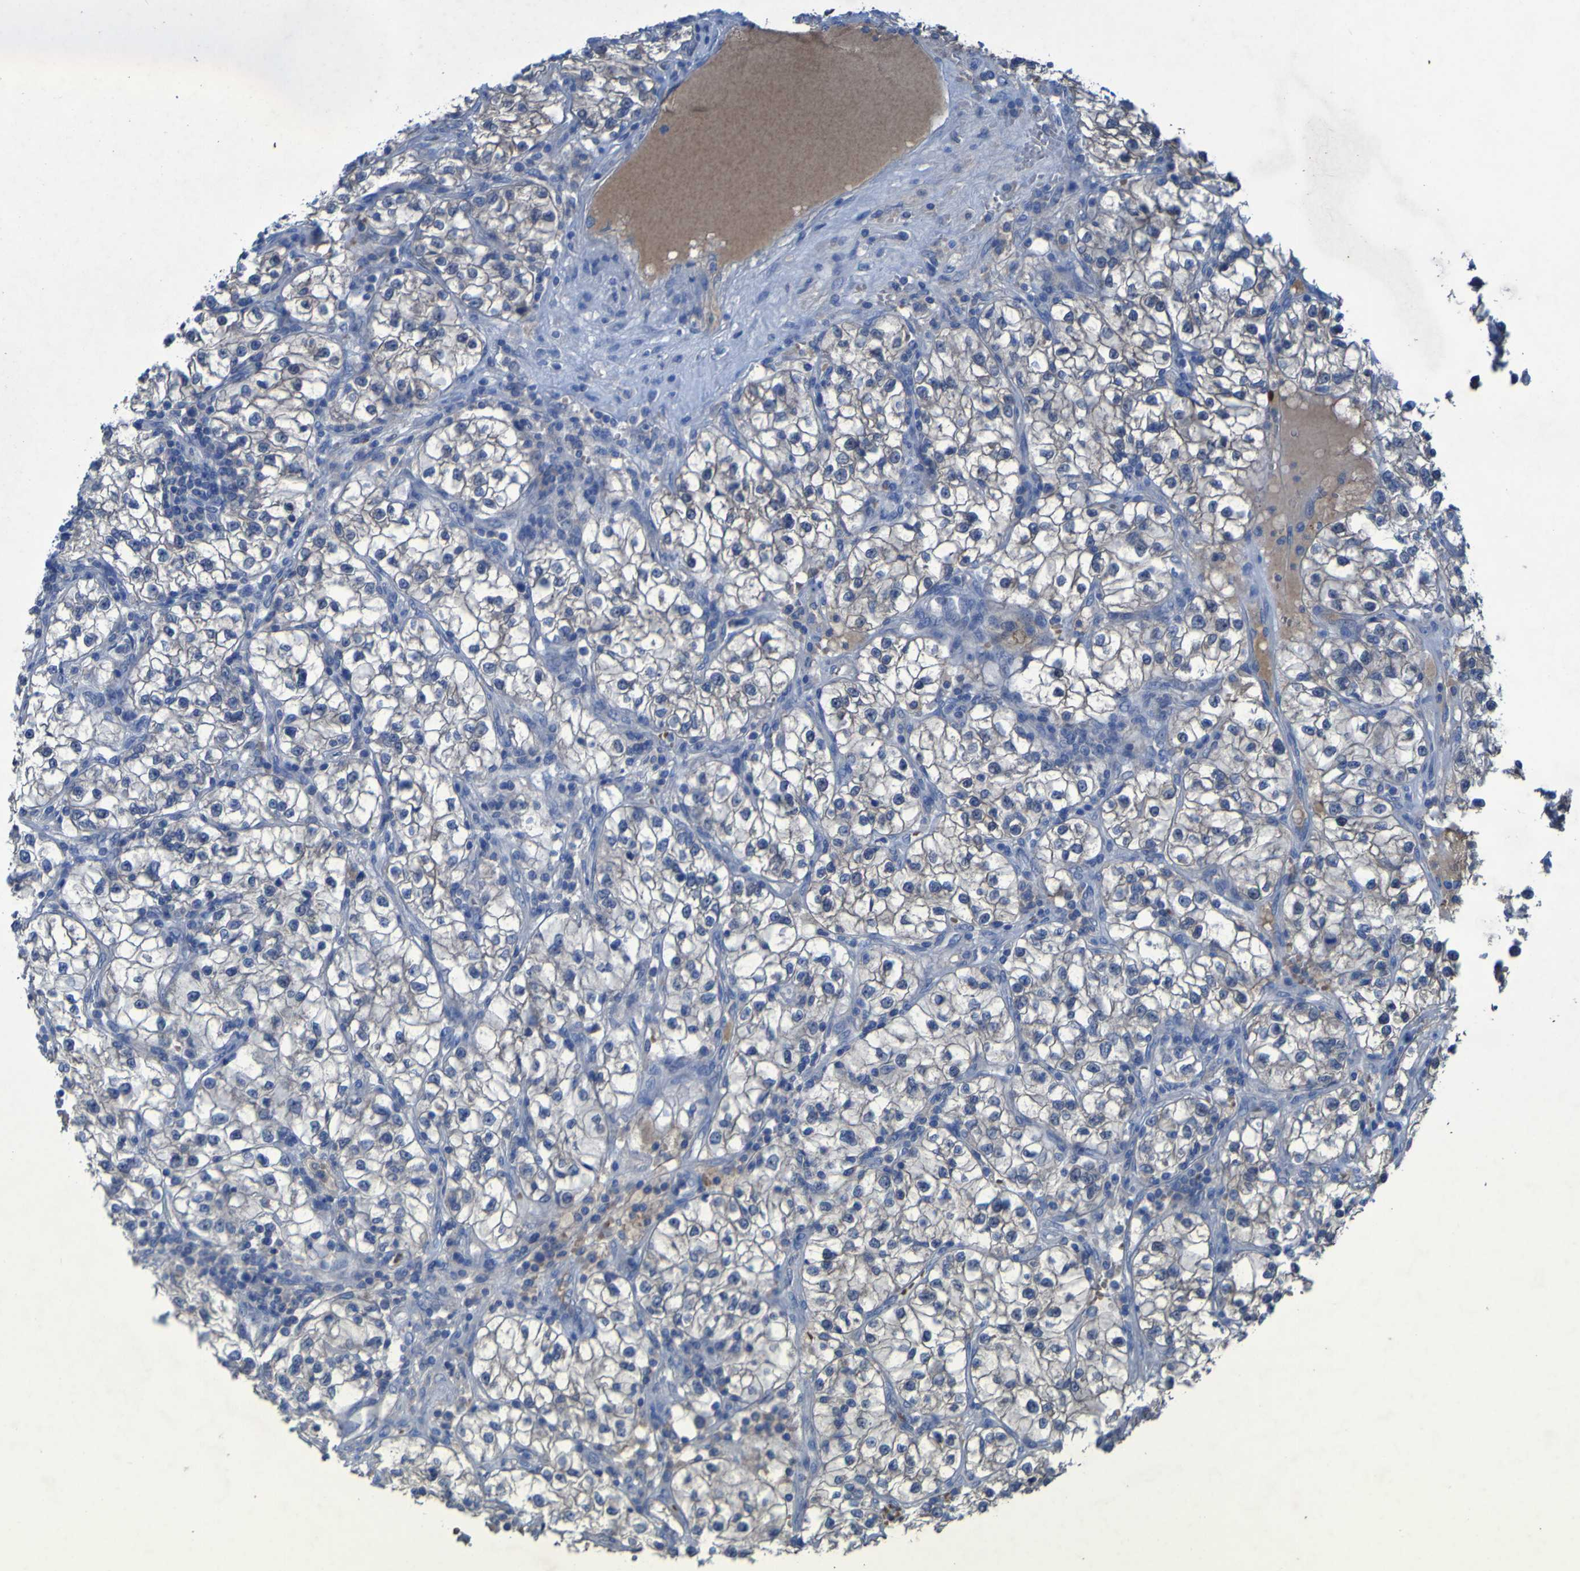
{"staining": {"intensity": "negative", "quantity": "none", "location": "none"}, "tissue": "renal cancer", "cell_type": "Tumor cells", "image_type": "cancer", "snomed": [{"axis": "morphology", "description": "Adenocarcinoma, NOS"}, {"axis": "topography", "description": "Kidney"}], "caption": "Immunohistochemistry of renal adenocarcinoma demonstrates no staining in tumor cells.", "gene": "SGK2", "patient": {"sex": "female", "age": 57}}